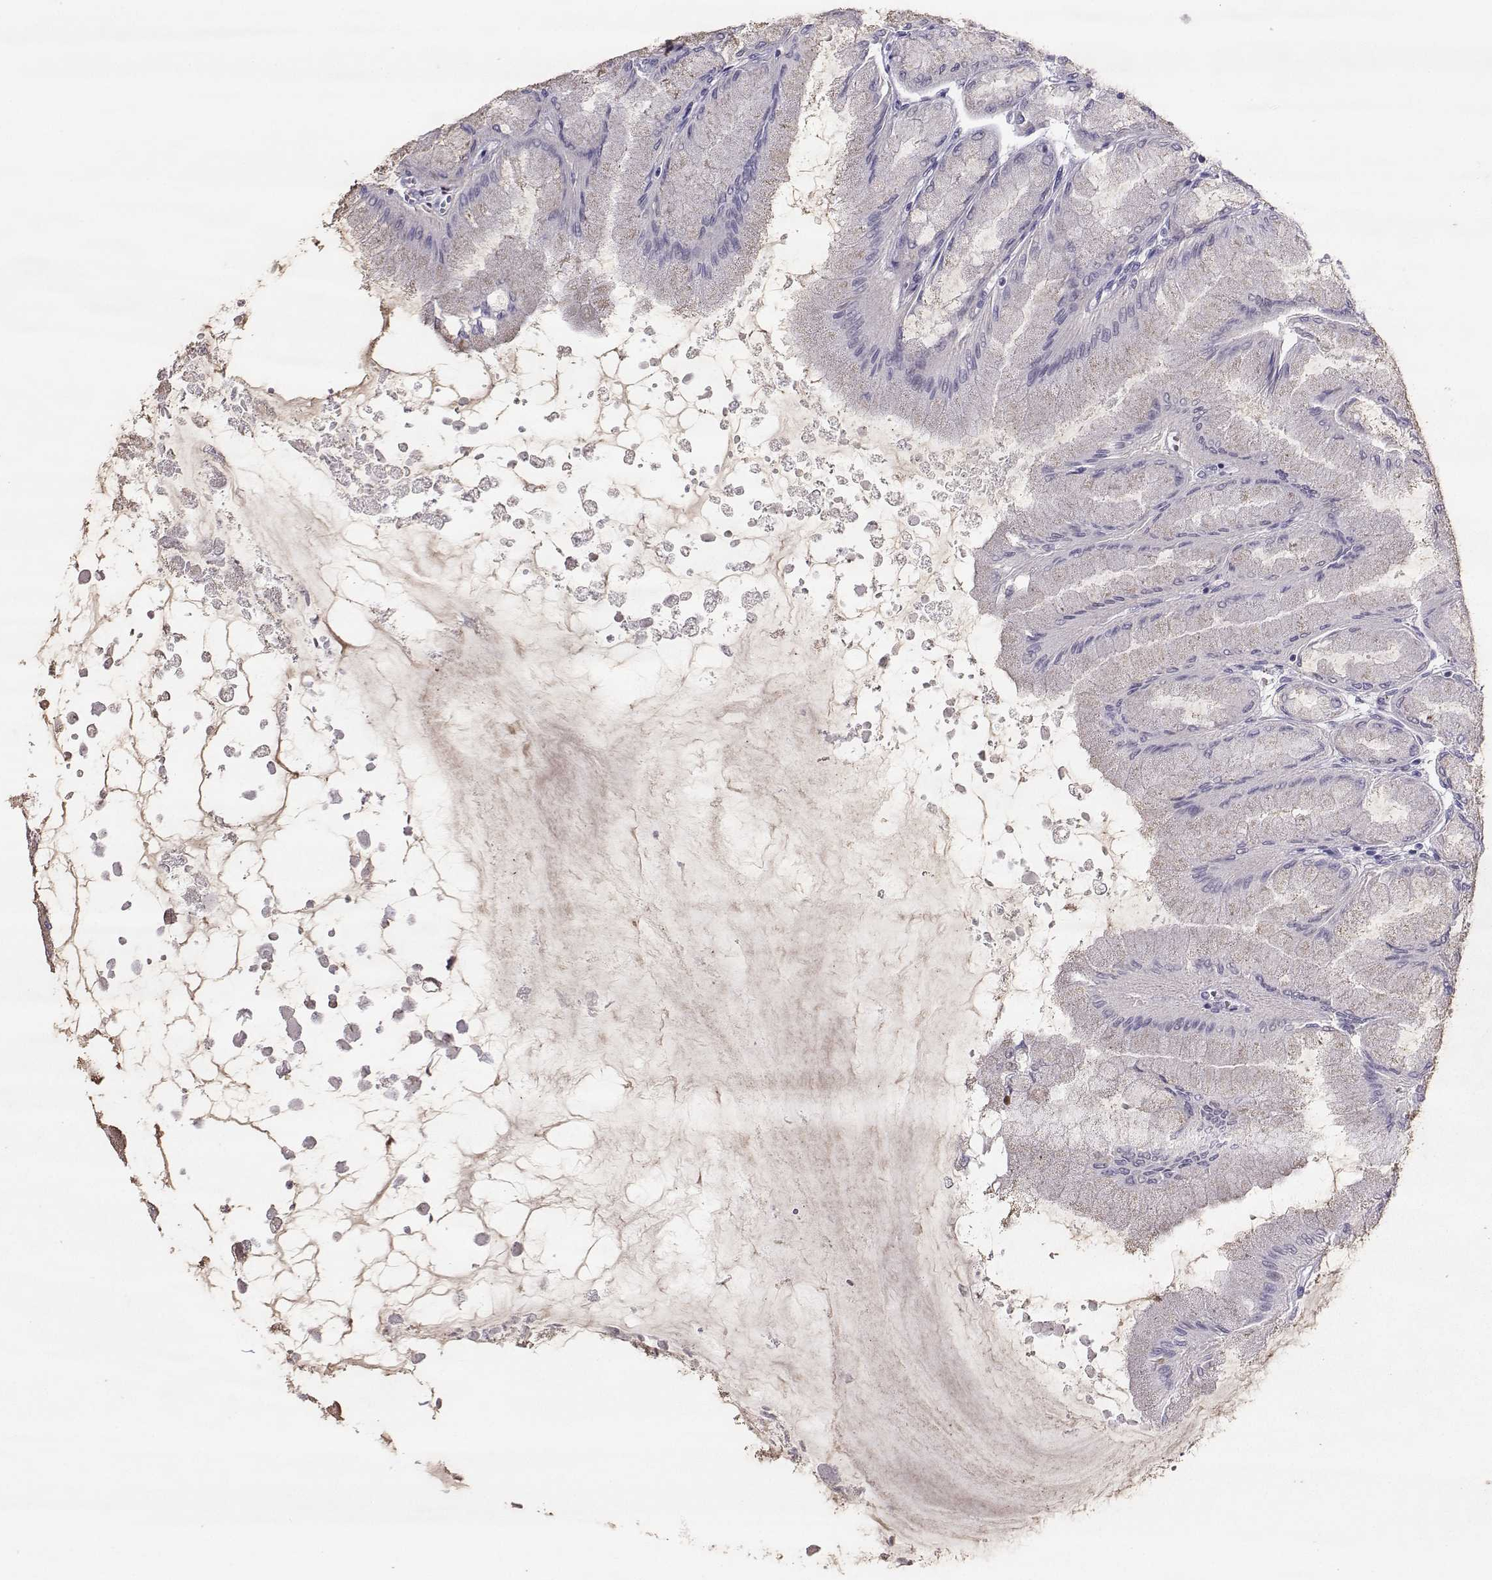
{"staining": {"intensity": "negative", "quantity": "none", "location": "none"}, "tissue": "stomach", "cell_type": "Glandular cells", "image_type": "normal", "snomed": [{"axis": "morphology", "description": "Normal tissue, NOS"}, {"axis": "topography", "description": "Stomach, upper"}], "caption": "An immunohistochemistry (IHC) histopathology image of benign stomach is shown. There is no staining in glandular cells of stomach. (DAB (3,3'-diaminobenzidine) immunohistochemistry (IHC) visualized using brightfield microscopy, high magnification).", "gene": "CARTPT", "patient": {"sex": "male", "age": 60}}